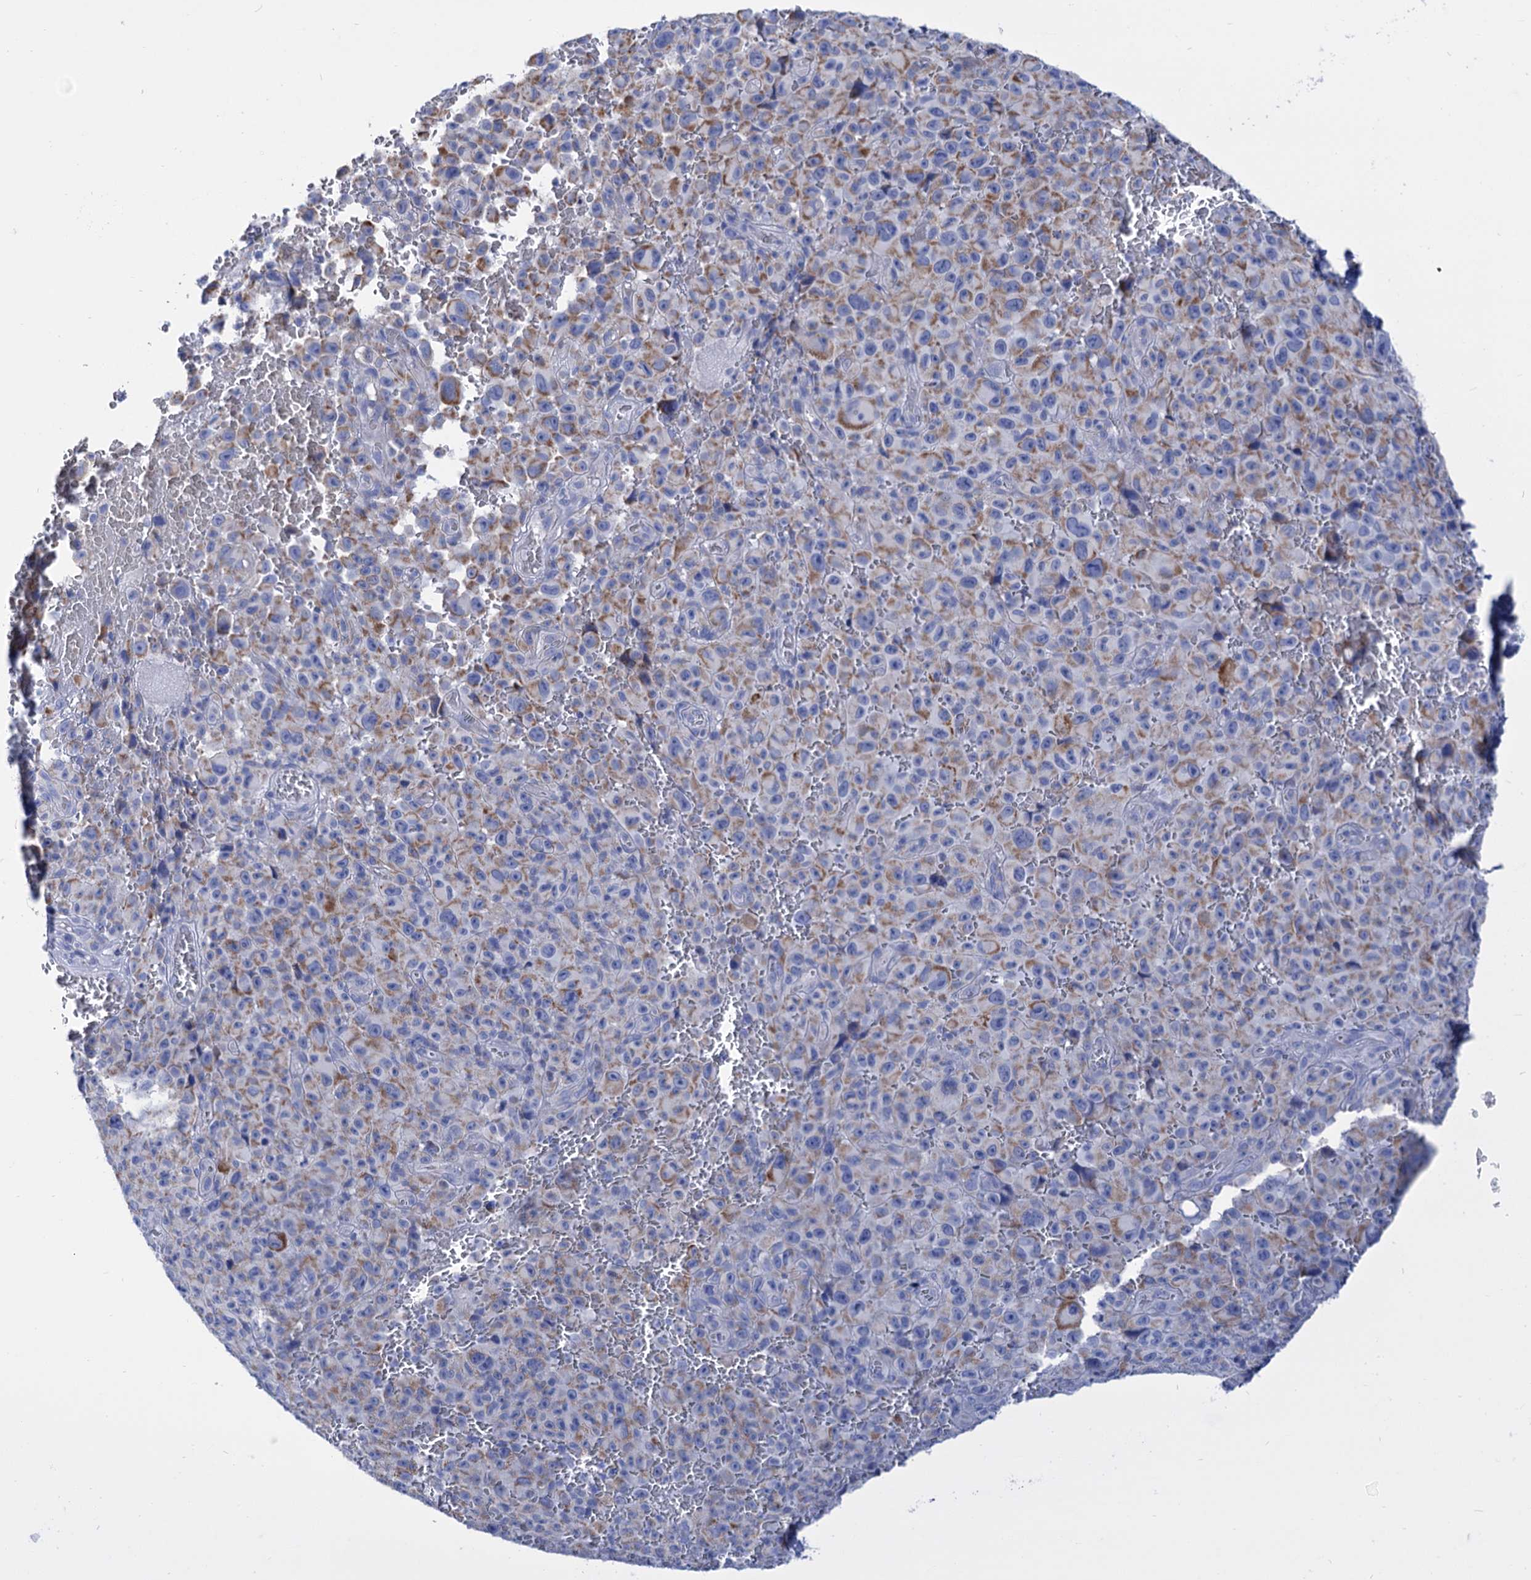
{"staining": {"intensity": "negative", "quantity": "none", "location": "none"}, "tissue": "melanoma", "cell_type": "Tumor cells", "image_type": "cancer", "snomed": [{"axis": "morphology", "description": "Malignant melanoma, NOS"}, {"axis": "topography", "description": "Skin"}], "caption": "This photomicrograph is of melanoma stained with immunohistochemistry (IHC) to label a protein in brown with the nuclei are counter-stained blue. There is no expression in tumor cells. The staining was performed using DAB to visualize the protein expression in brown, while the nuclei were stained in blue with hematoxylin (Magnification: 20x).", "gene": "YARS2", "patient": {"sex": "female", "age": 82}}